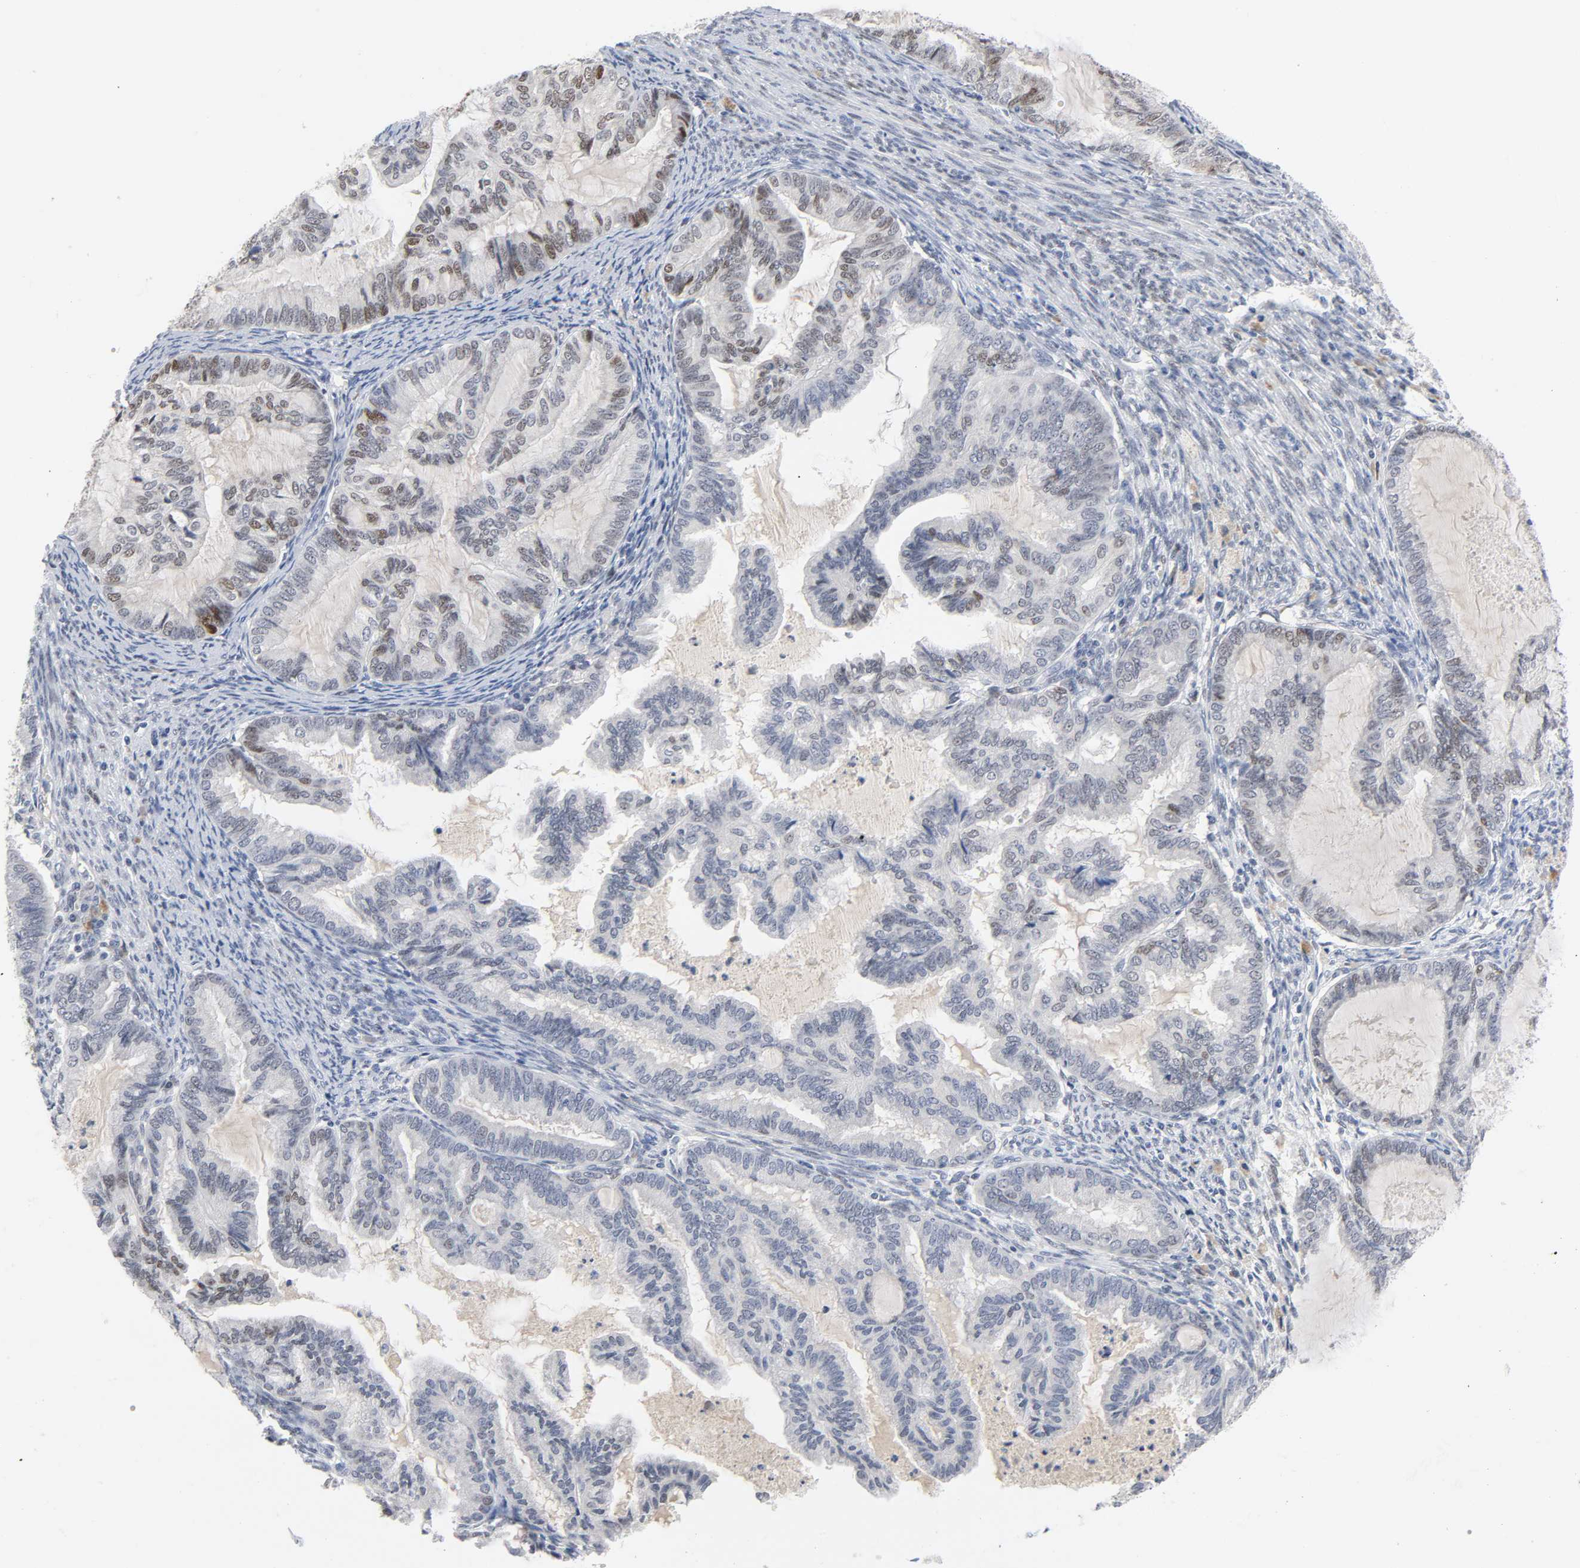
{"staining": {"intensity": "moderate", "quantity": "25%-75%", "location": "nuclear"}, "tissue": "cervical cancer", "cell_type": "Tumor cells", "image_type": "cancer", "snomed": [{"axis": "morphology", "description": "Normal tissue, NOS"}, {"axis": "morphology", "description": "Adenocarcinoma, NOS"}, {"axis": "topography", "description": "Cervix"}, {"axis": "topography", "description": "Endometrium"}], "caption": "Approximately 25%-75% of tumor cells in cervical cancer (adenocarcinoma) demonstrate moderate nuclear protein staining as visualized by brown immunohistochemical staining.", "gene": "WEE1", "patient": {"sex": "female", "age": 86}}